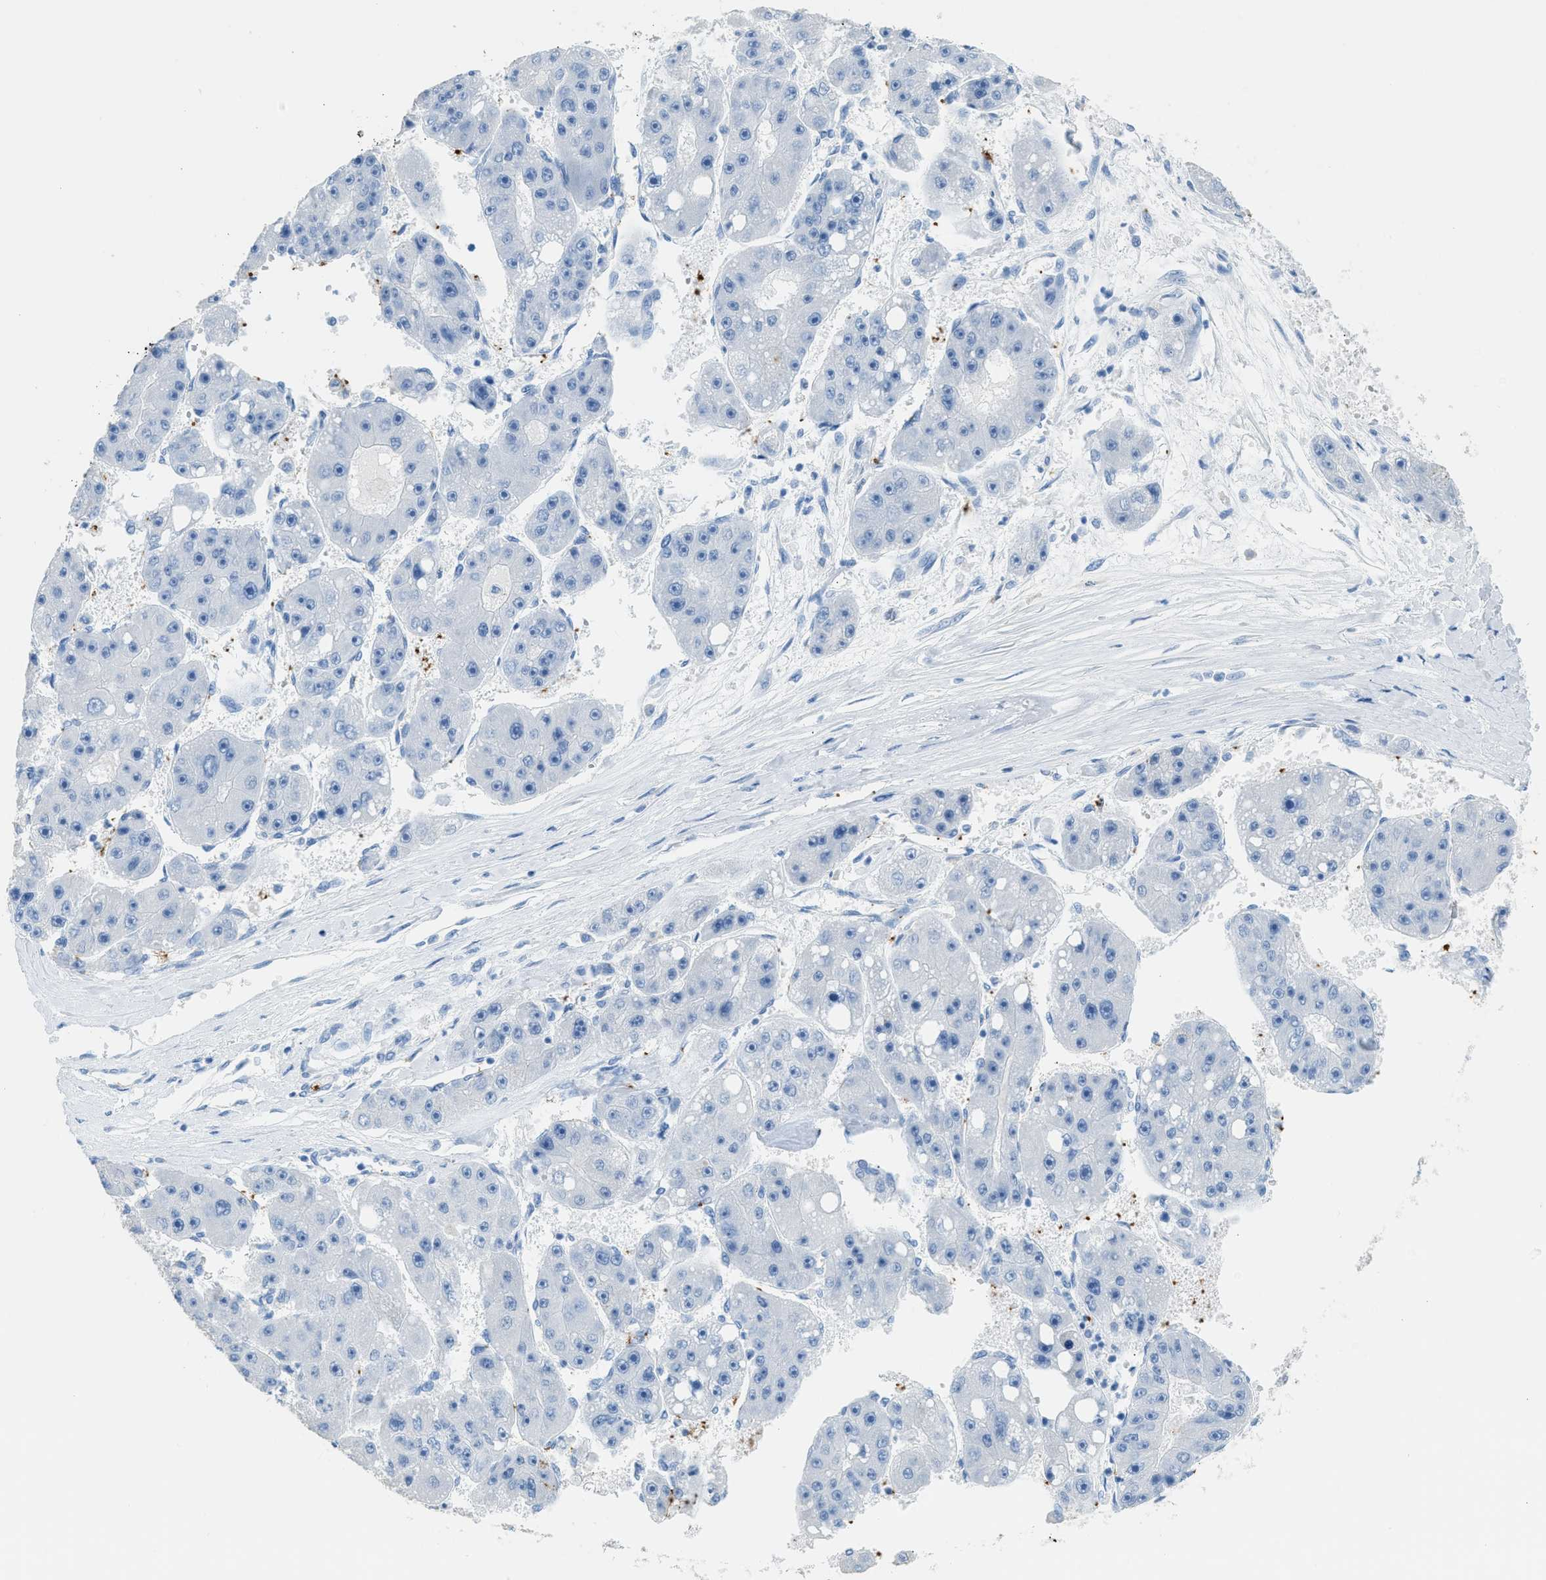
{"staining": {"intensity": "negative", "quantity": "none", "location": "none"}, "tissue": "liver cancer", "cell_type": "Tumor cells", "image_type": "cancer", "snomed": [{"axis": "morphology", "description": "Carcinoma, Hepatocellular, NOS"}, {"axis": "topography", "description": "Liver"}], "caption": "High magnification brightfield microscopy of liver hepatocellular carcinoma stained with DAB (3,3'-diaminobenzidine) (brown) and counterstained with hematoxylin (blue): tumor cells show no significant positivity.", "gene": "FAIM2", "patient": {"sex": "female", "age": 61}}